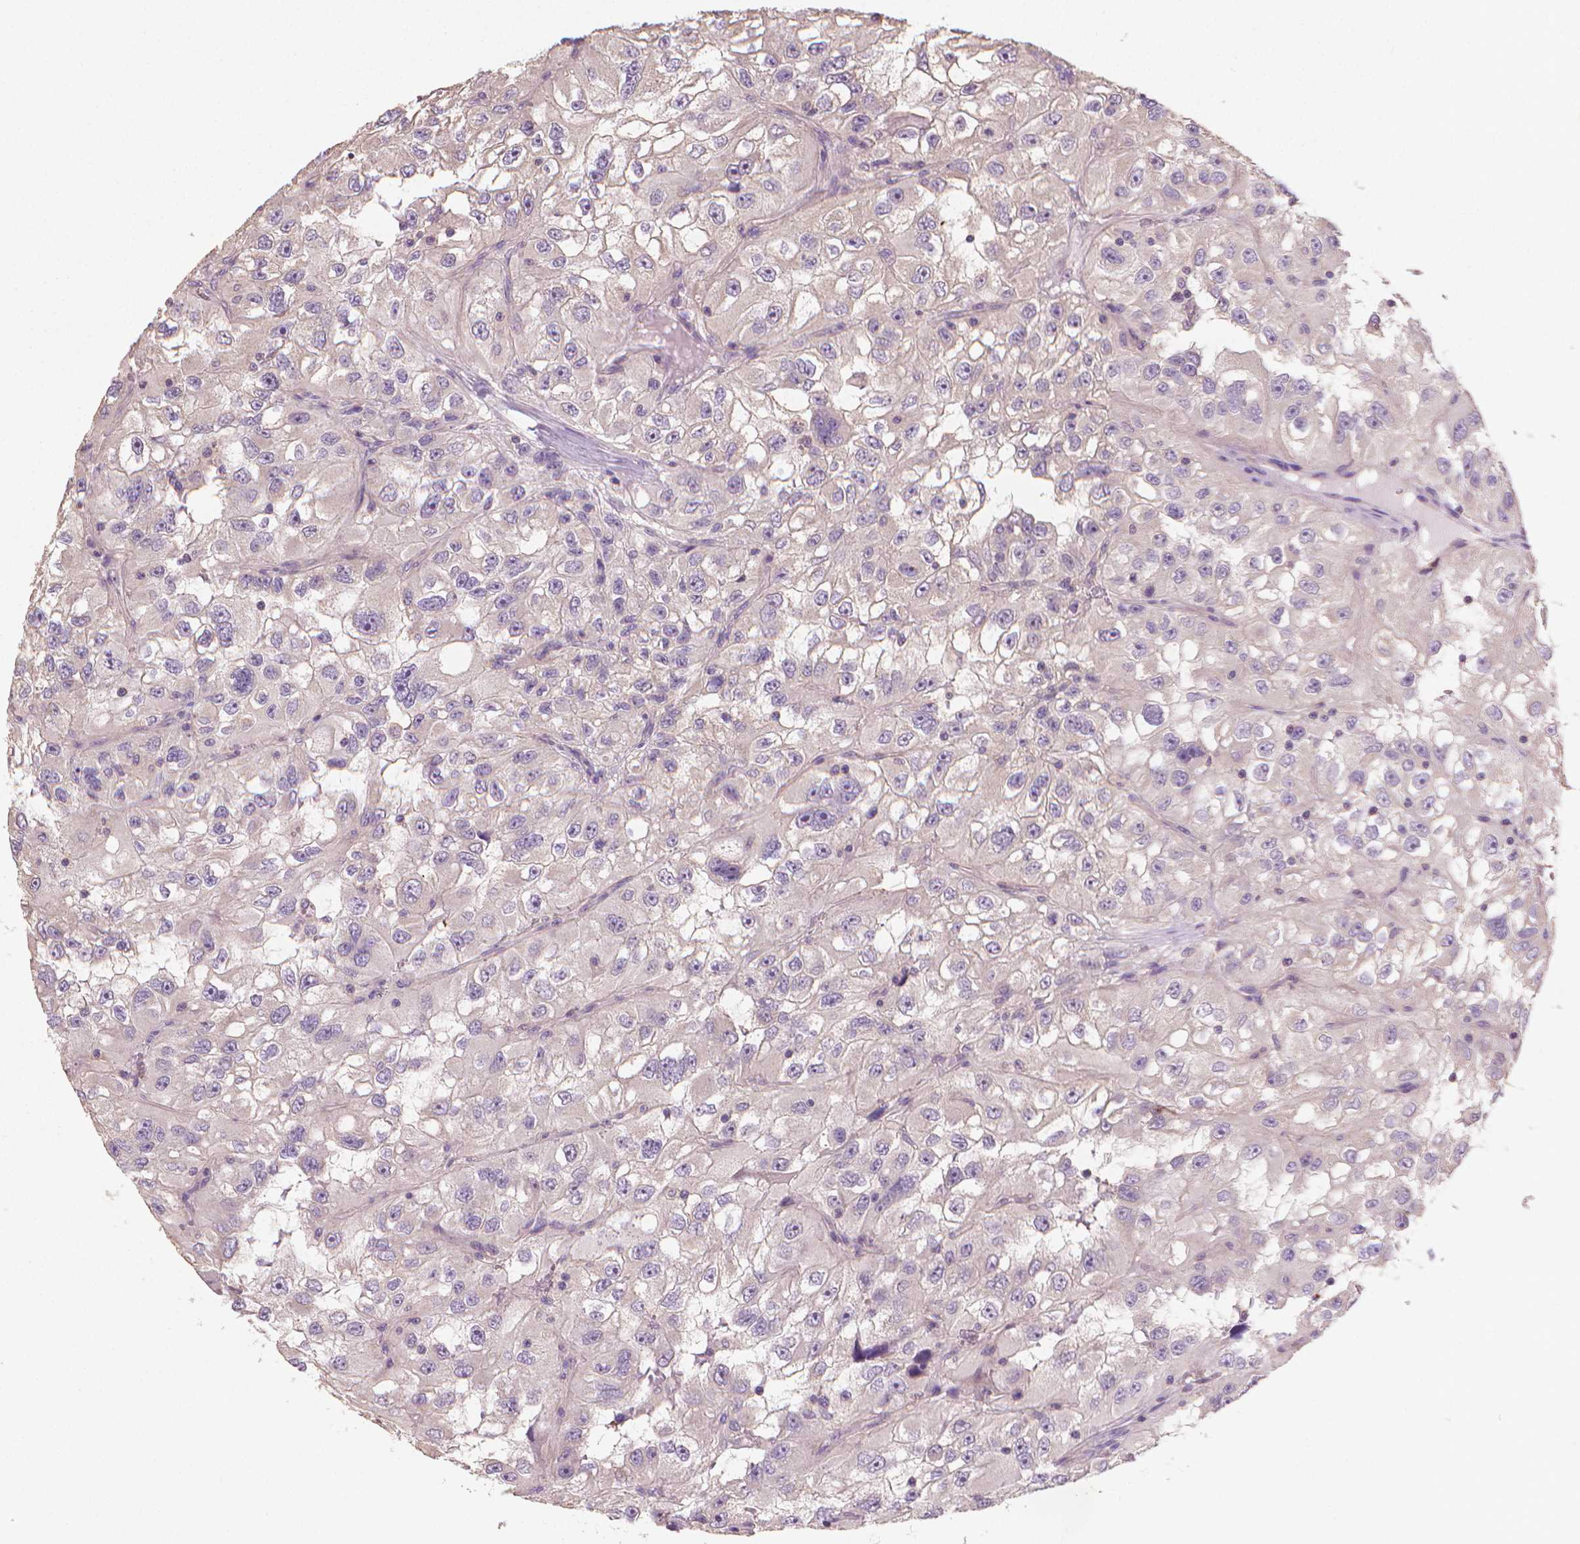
{"staining": {"intensity": "negative", "quantity": "none", "location": "none"}, "tissue": "renal cancer", "cell_type": "Tumor cells", "image_type": "cancer", "snomed": [{"axis": "morphology", "description": "Adenocarcinoma, NOS"}, {"axis": "topography", "description": "Kidney"}], "caption": "The micrograph displays no significant expression in tumor cells of renal cancer (adenocarcinoma).", "gene": "CATIP", "patient": {"sex": "male", "age": 64}}